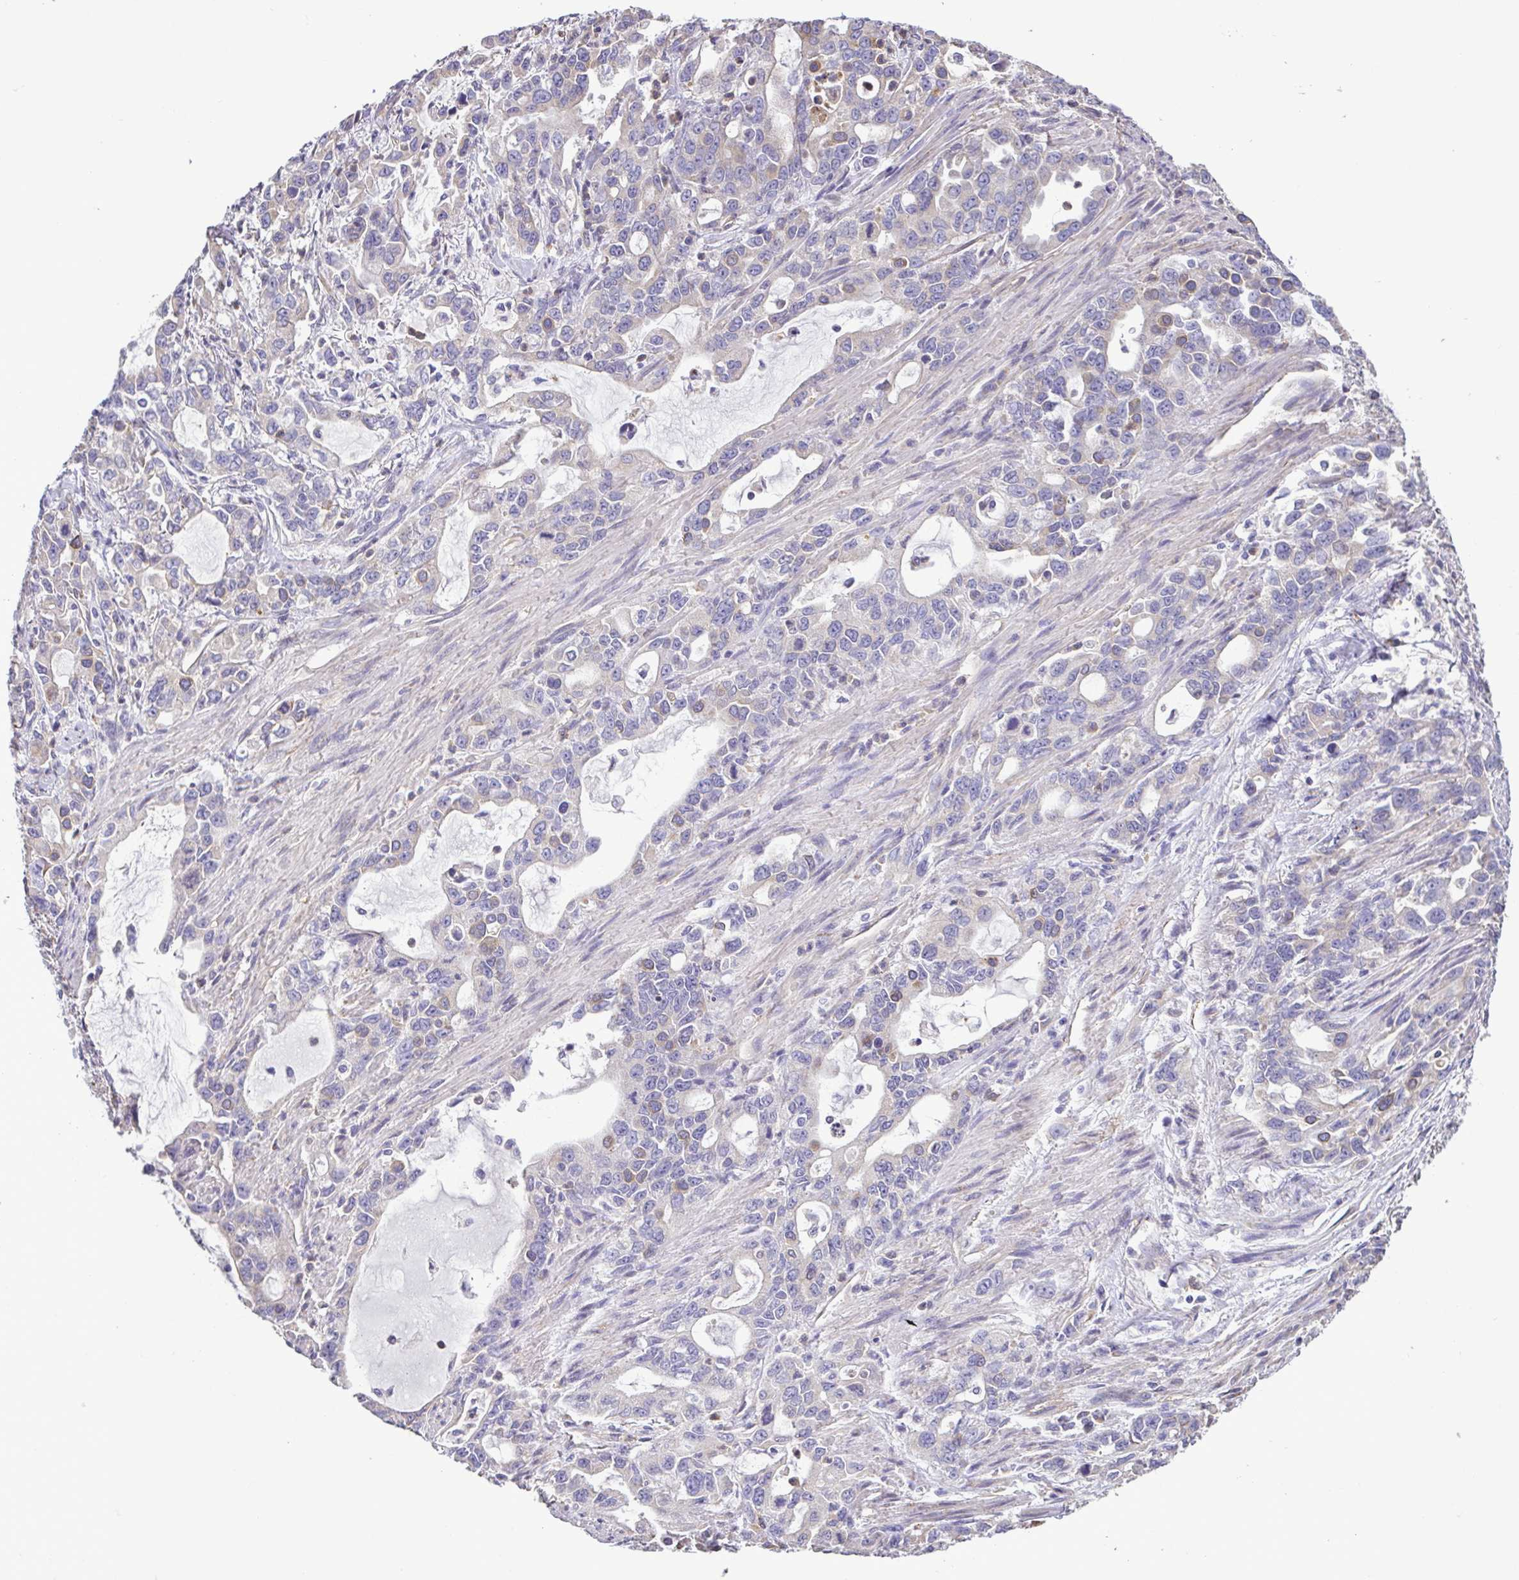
{"staining": {"intensity": "negative", "quantity": "none", "location": "none"}, "tissue": "stomach cancer", "cell_type": "Tumor cells", "image_type": "cancer", "snomed": [{"axis": "morphology", "description": "Adenocarcinoma, NOS"}, {"axis": "topography", "description": "Stomach, upper"}], "caption": "The immunohistochemistry histopathology image has no significant expression in tumor cells of stomach cancer (adenocarcinoma) tissue.", "gene": "MYL10", "patient": {"sex": "male", "age": 85}}